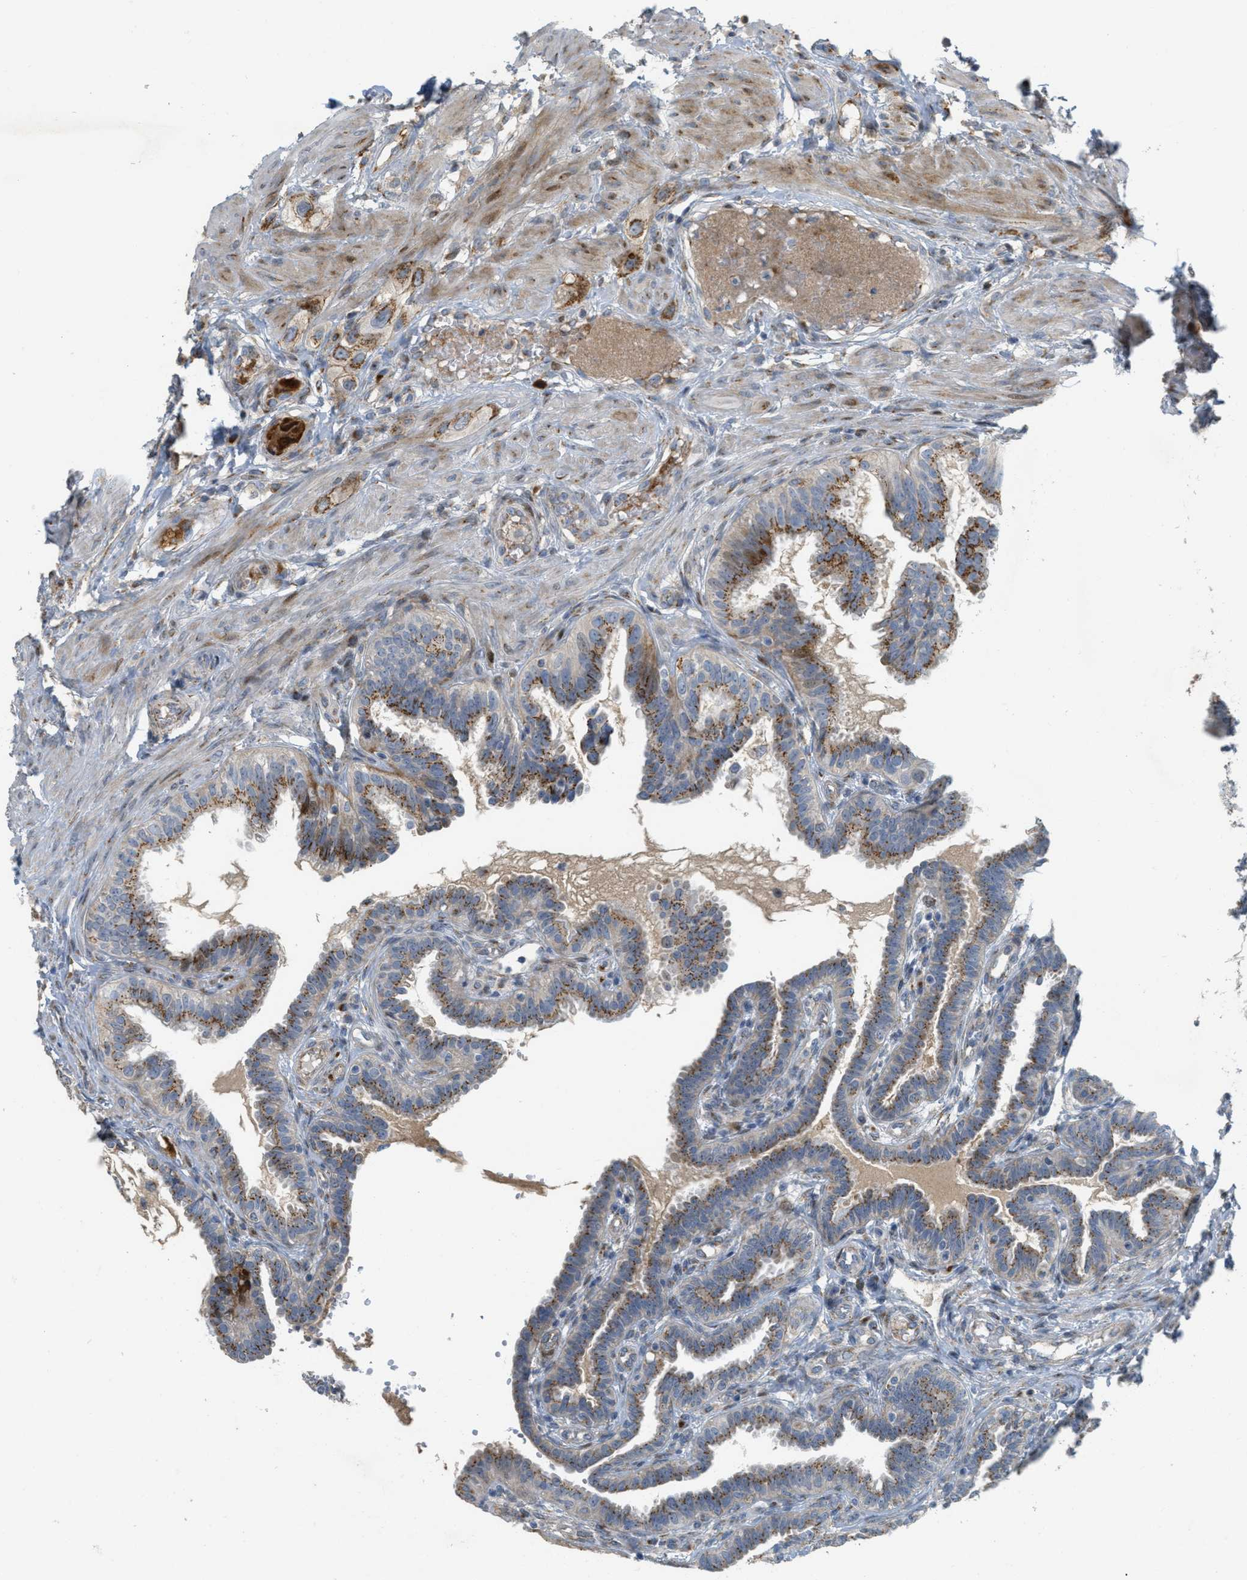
{"staining": {"intensity": "moderate", "quantity": ">75%", "location": "cytoplasmic/membranous"}, "tissue": "fallopian tube", "cell_type": "Glandular cells", "image_type": "normal", "snomed": [{"axis": "morphology", "description": "Normal tissue, NOS"}, {"axis": "topography", "description": "Fallopian tube"}, {"axis": "topography", "description": "Placenta"}], "caption": "DAB immunohistochemical staining of benign human fallopian tube exhibits moderate cytoplasmic/membranous protein expression in about >75% of glandular cells.", "gene": "ZFPL1", "patient": {"sex": "female", "age": 34}}